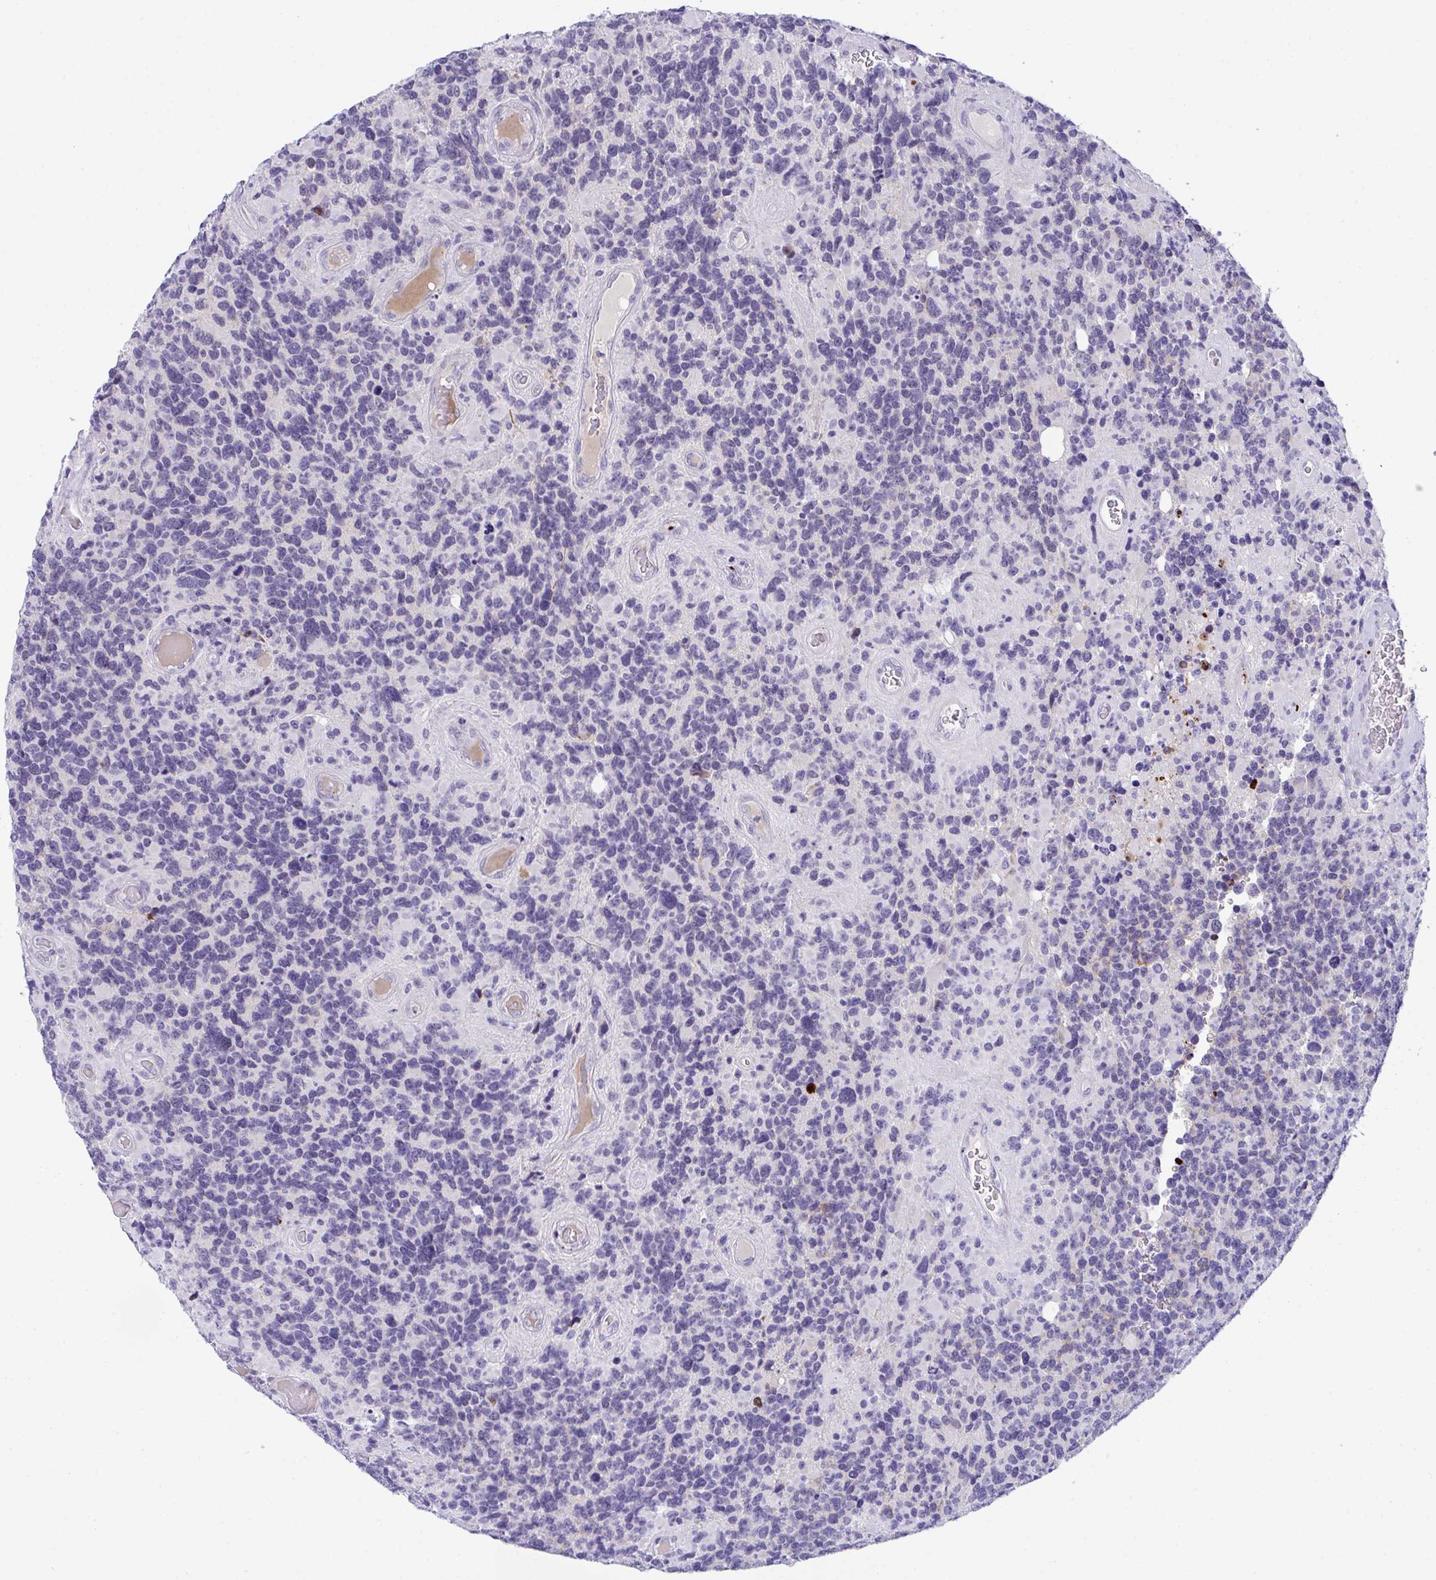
{"staining": {"intensity": "negative", "quantity": "none", "location": "none"}, "tissue": "glioma", "cell_type": "Tumor cells", "image_type": "cancer", "snomed": [{"axis": "morphology", "description": "Glioma, malignant, High grade"}, {"axis": "topography", "description": "Brain"}], "caption": "Immunohistochemical staining of human glioma shows no significant expression in tumor cells.", "gene": "KMT2E", "patient": {"sex": "female", "age": 40}}